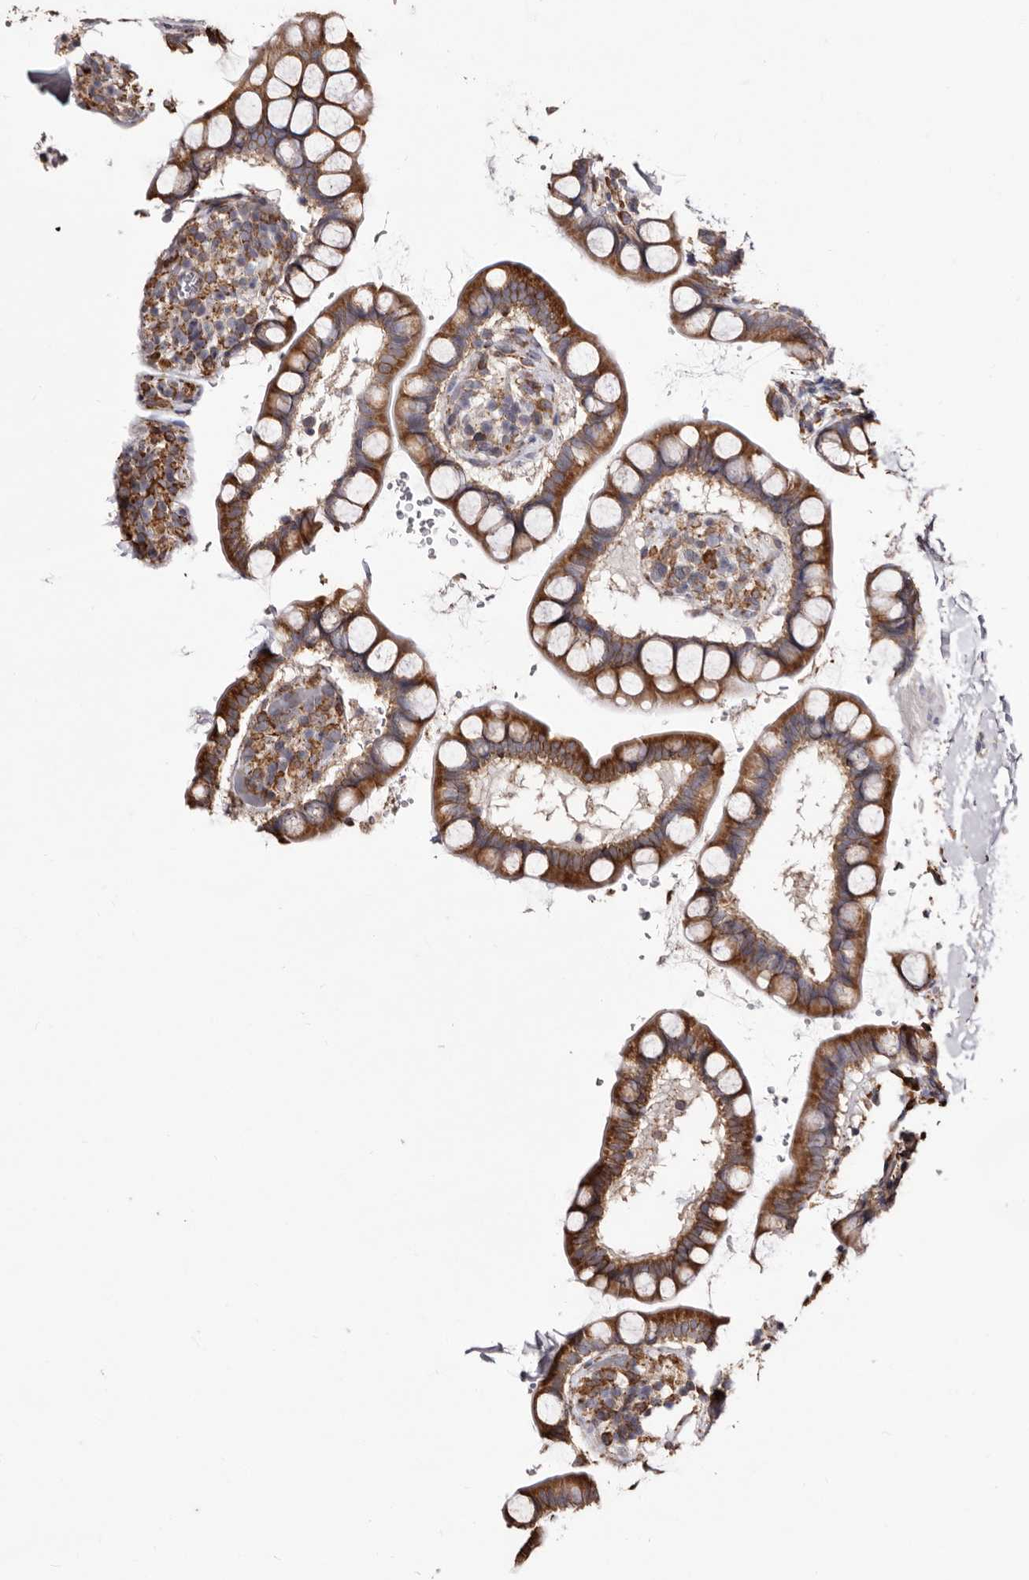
{"staining": {"intensity": "moderate", "quantity": ">75%", "location": "cytoplasmic/membranous"}, "tissue": "small intestine", "cell_type": "Glandular cells", "image_type": "normal", "snomed": [{"axis": "morphology", "description": "Normal tissue, NOS"}, {"axis": "topography", "description": "Smooth muscle"}, {"axis": "topography", "description": "Small intestine"}], "caption": "A medium amount of moderate cytoplasmic/membranous staining is seen in approximately >75% of glandular cells in benign small intestine. (DAB IHC with brightfield microscopy, high magnification).", "gene": "ACBD6", "patient": {"sex": "female", "age": 84}}